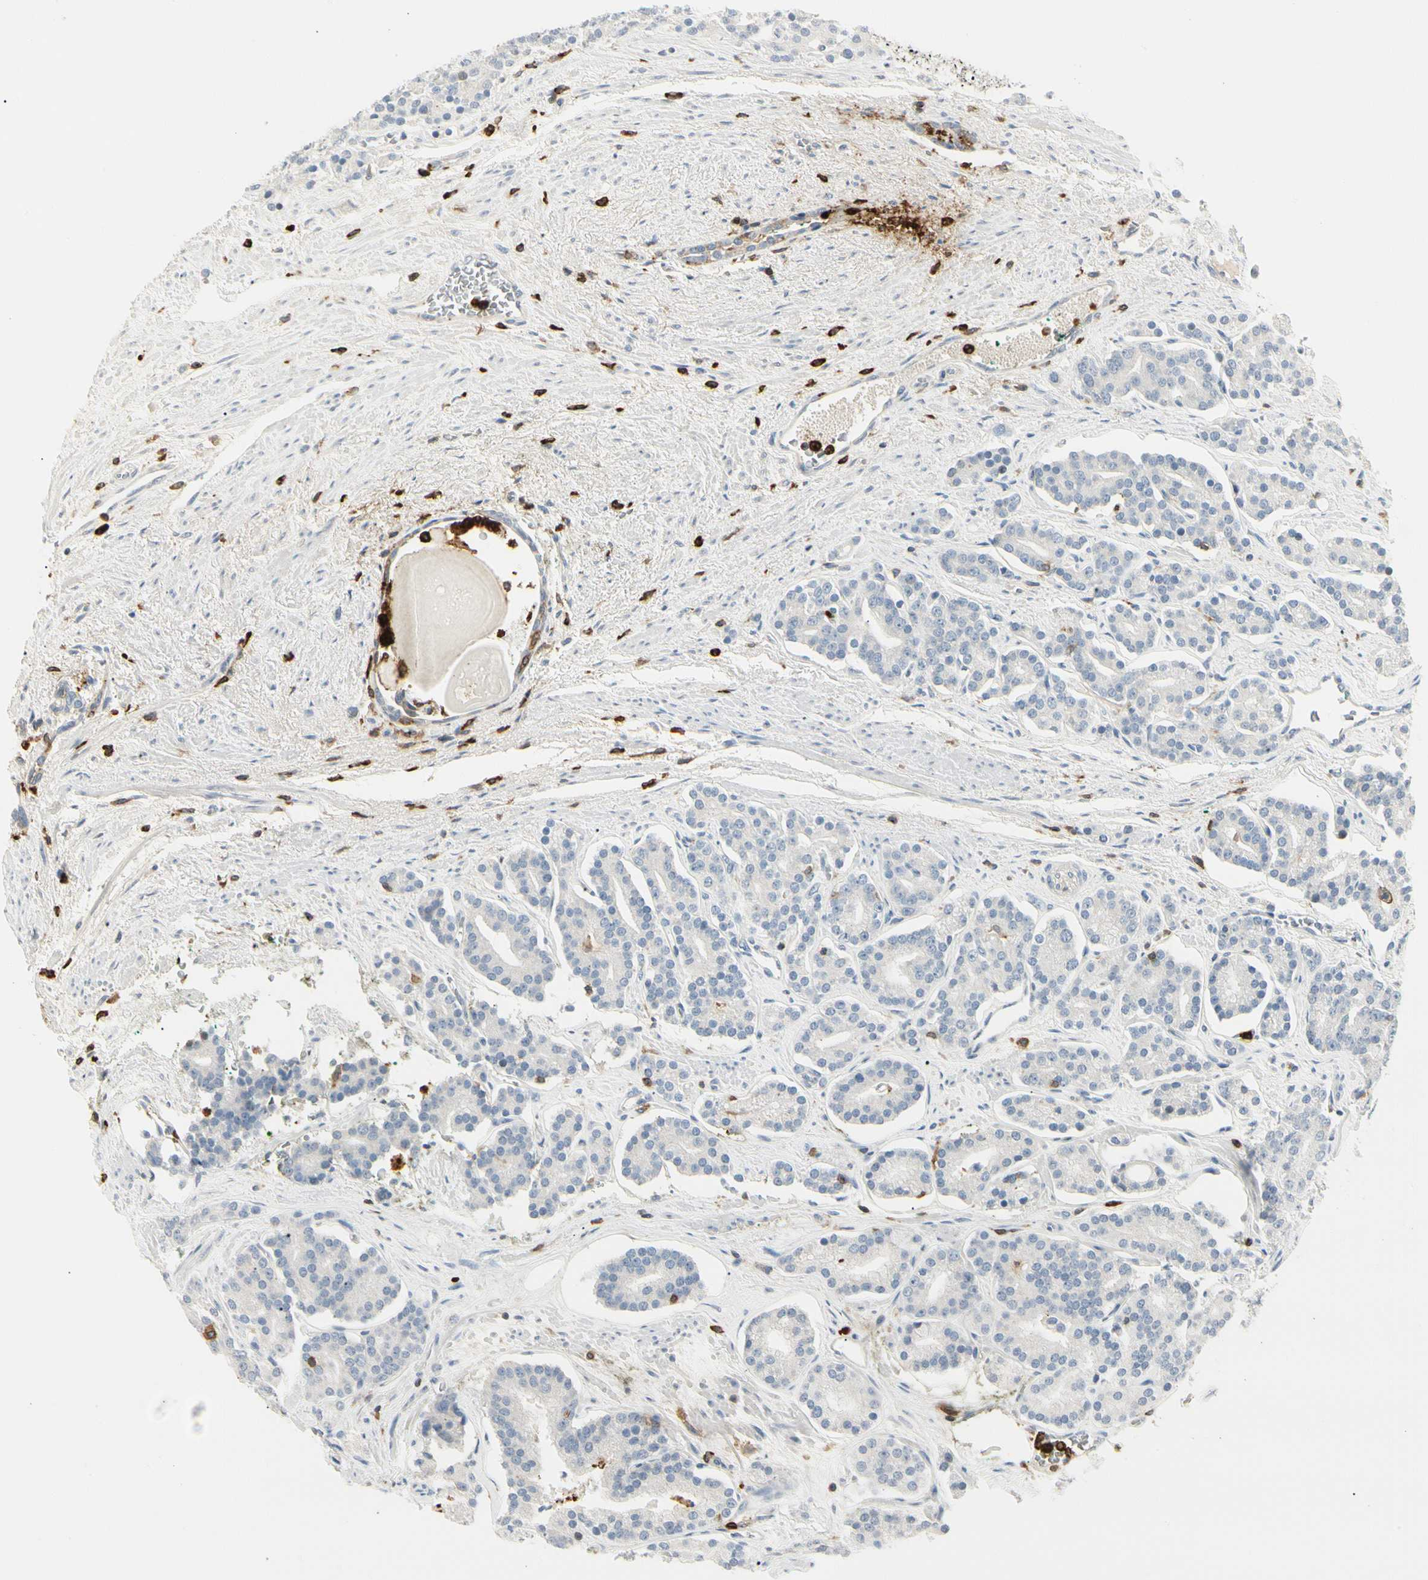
{"staining": {"intensity": "negative", "quantity": "none", "location": "none"}, "tissue": "prostate cancer", "cell_type": "Tumor cells", "image_type": "cancer", "snomed": [{"axis": "morphology", "description": "Adenocarcinoma, Low grade"}, {"axis": "topography", "description": "Prostate"}], "caption": "A histopathology image of prostate adenocarcinoma (low-grade) stained for a protein displays no brown staining in tumor cells. Brightfield microscopy of immunohistochemistry (IHC) stained with DAB (brown) and hematoxylin (blue), captured at high magnification.", "gene": "ITGB2", "patient": {"sex": "male", "age": 63}}